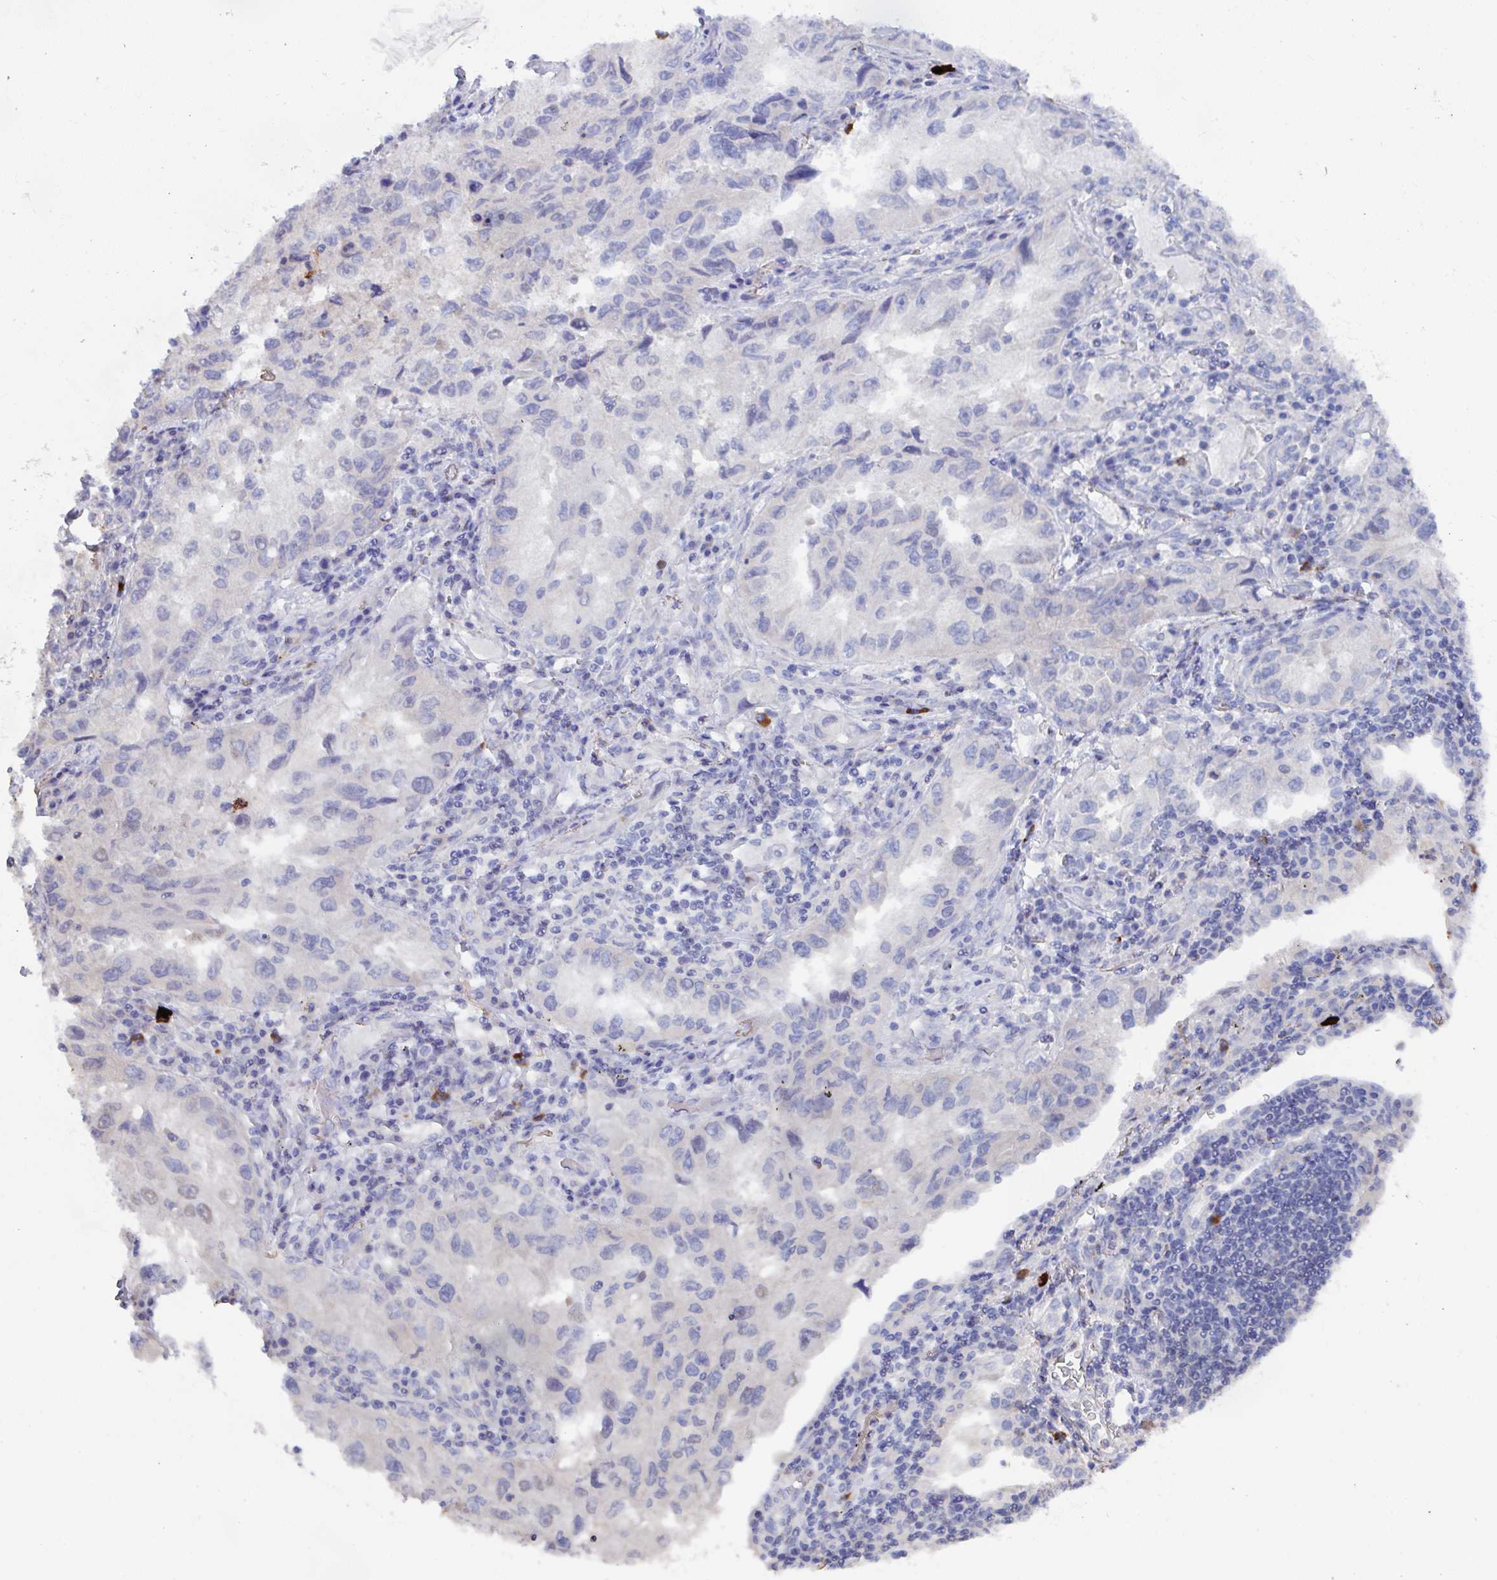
{"staining": {"intensity": "negative", "quantity": "none", "location": "none"}, "tissue": "lung cancer", "cell_type": "Tumor cells", "image_type": "cancer", "snomed": [{"axis": "morphology", "description": "Adenocarcinoma, NOS"}, {"axis": "topography", "description": "Lung"}], "caption": "Tumor cells are negative for protein expression in human lung adenocarcinoma. (IHC, brightfield microscopy, high magnification).", "gene": "KCNK5", "patient": {"sex": "female", "age": 73}}